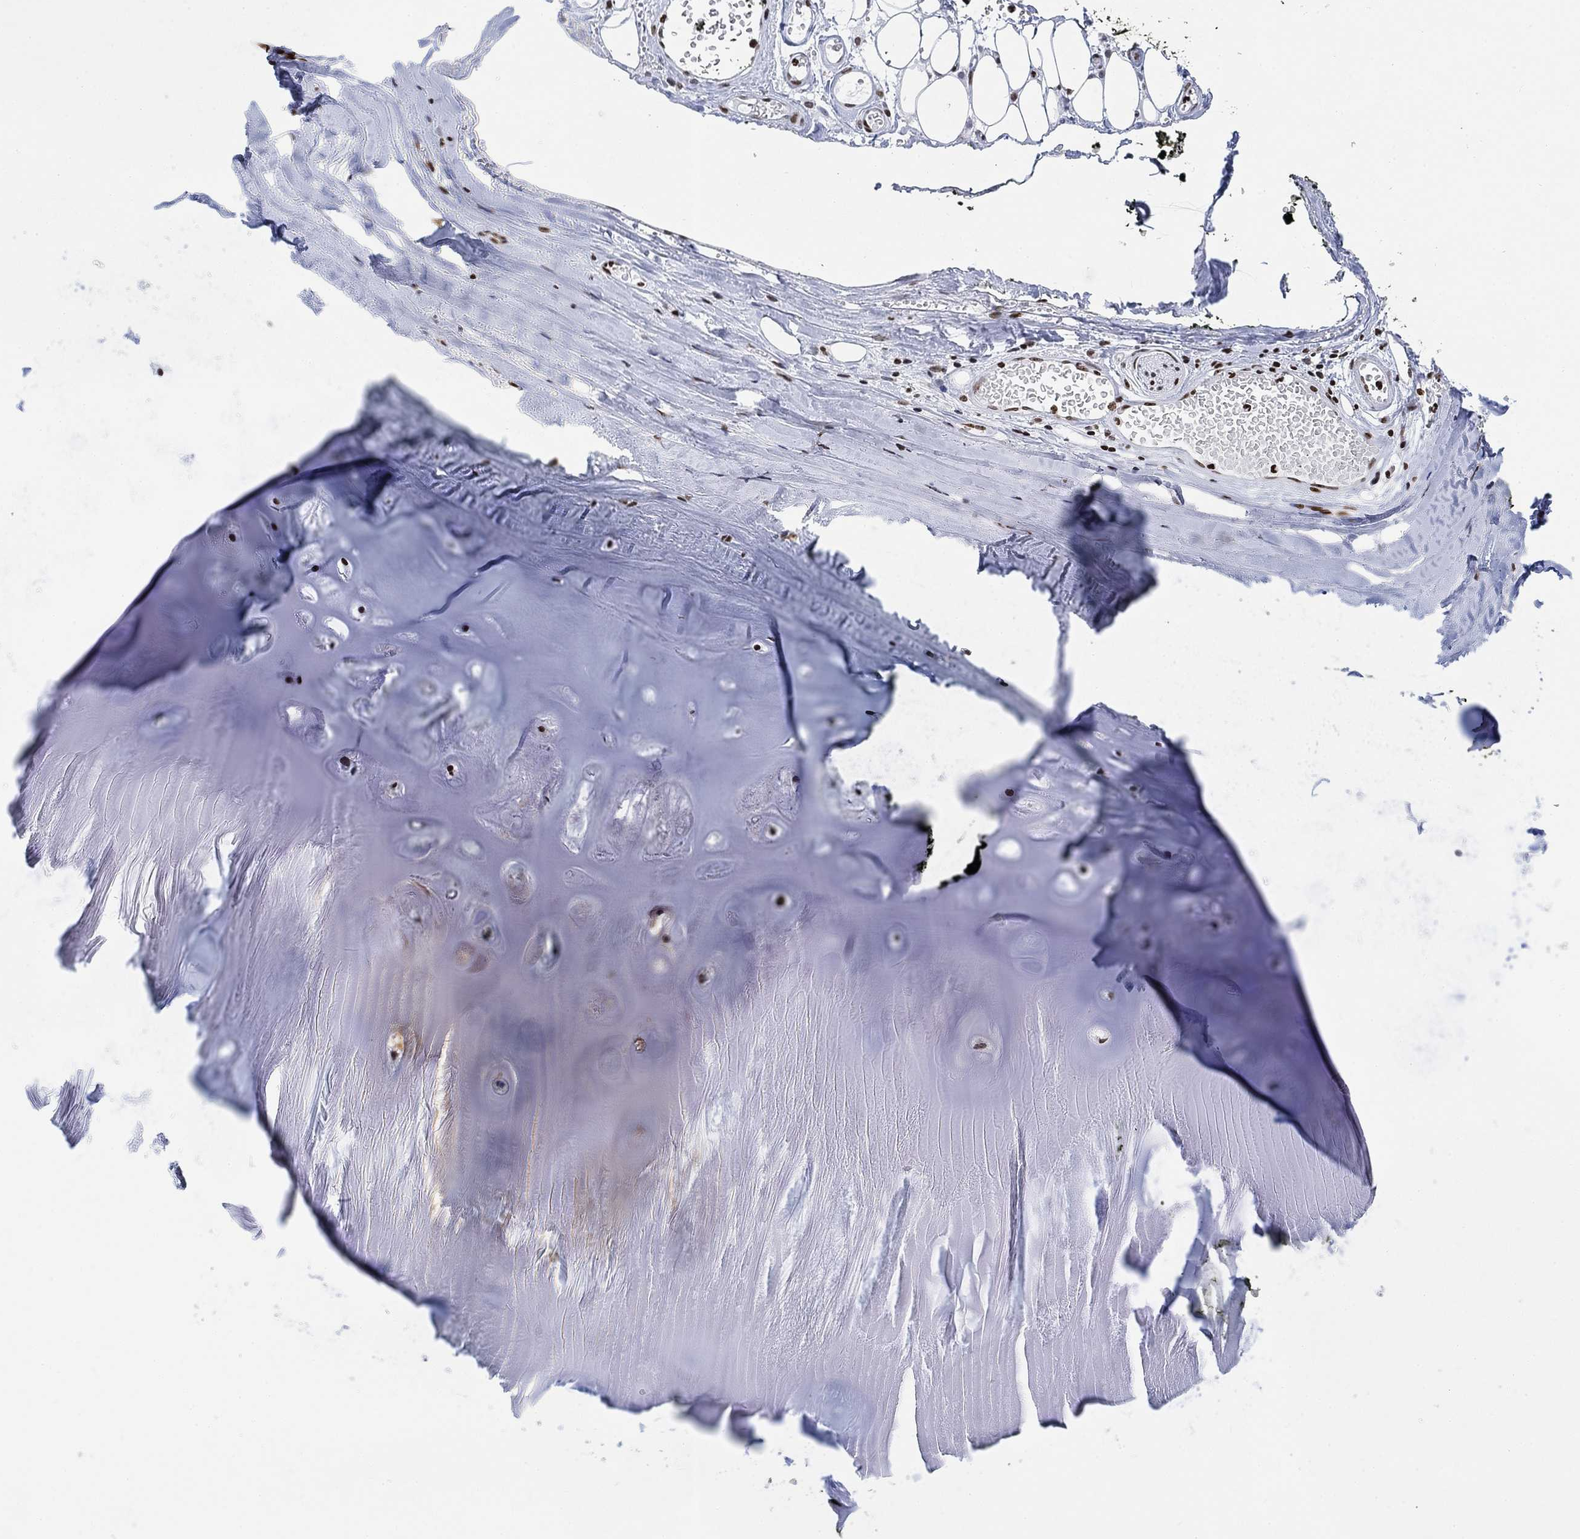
{"staining": {"intensity": "weak", "quantity": "<25%", "location": "nuclear"}, "tissue": "adipose tissue", "cell_type": "Adipocytes", "image_type": "normal", "snomed": [{"axis": "morphology", "description": "Normal tissue, NOS"}, {"axis": "topography", "description": "Cartilage tissue"}], "caption": "The image reveals no significant positivity in adipocytes of adipose tissue. Brightfield microscopy of IHC stained with DAB (3,3'-diaminobenzidine) (brown) and hematoxylin (blue), captured at high magnification.", "gene": "H1", "patient": {"sex": "male", "age": 81}}